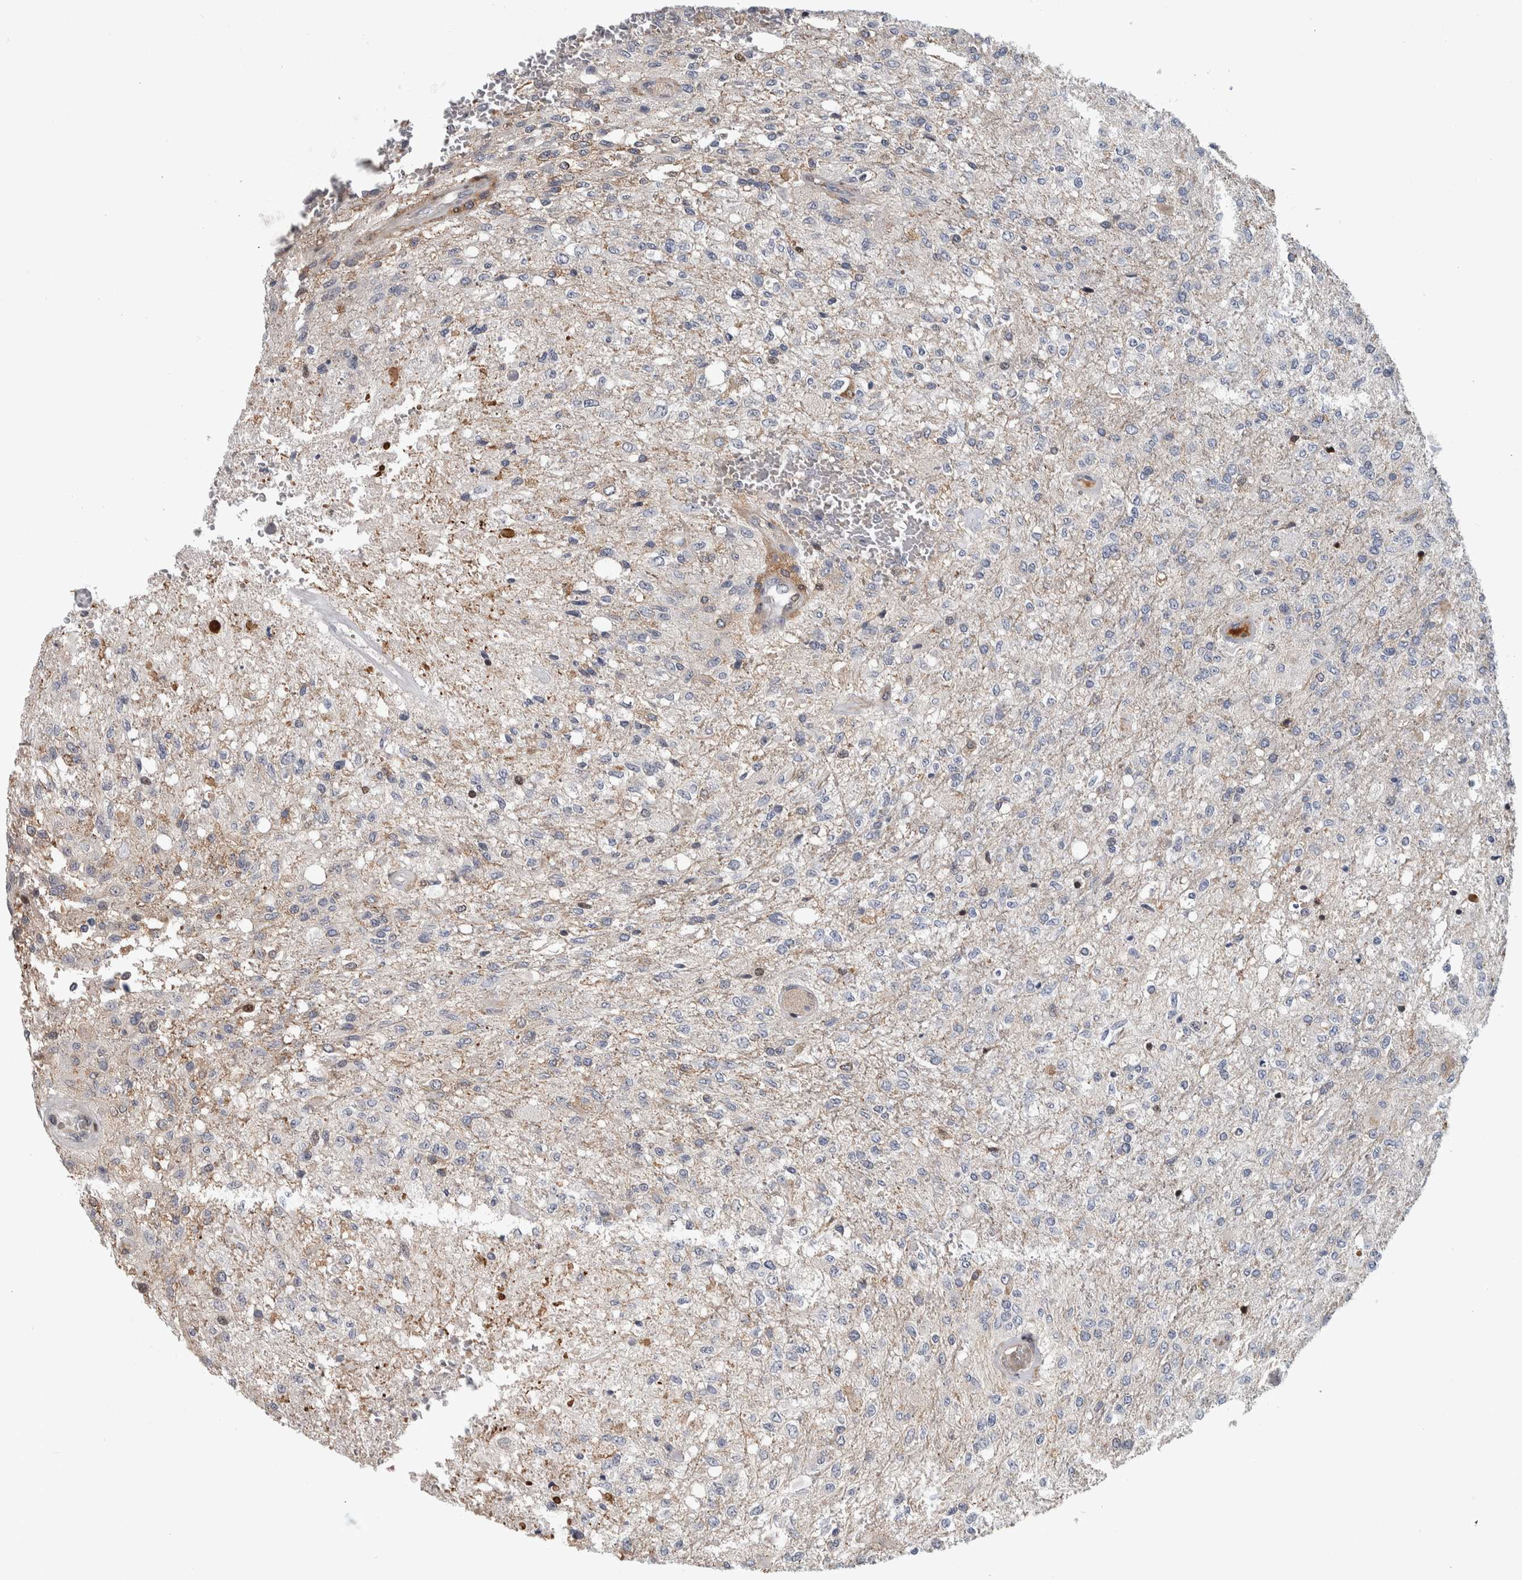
{"staining": {"intensity": "negative", "quantity": "none", "location": "none"}, "tissue": "glioma", "cell_type": "Tumor cells", "image_type": "cancer", "snomed": [{"axis": "morphology", "description": "Normal tissue, NOS"}, {"axis": "morphology", "description": "Glioma, malignant, High grade"}, {"axis": "topography", "description": "Cerebral cortex"}], "caption": "This is a image of immunohistochemistry staining of high-grade glioma (malignant), which shows no positivity in tumor cells.", "gene": "MSL1", "patient": {"sex": "male", "age": 77}}